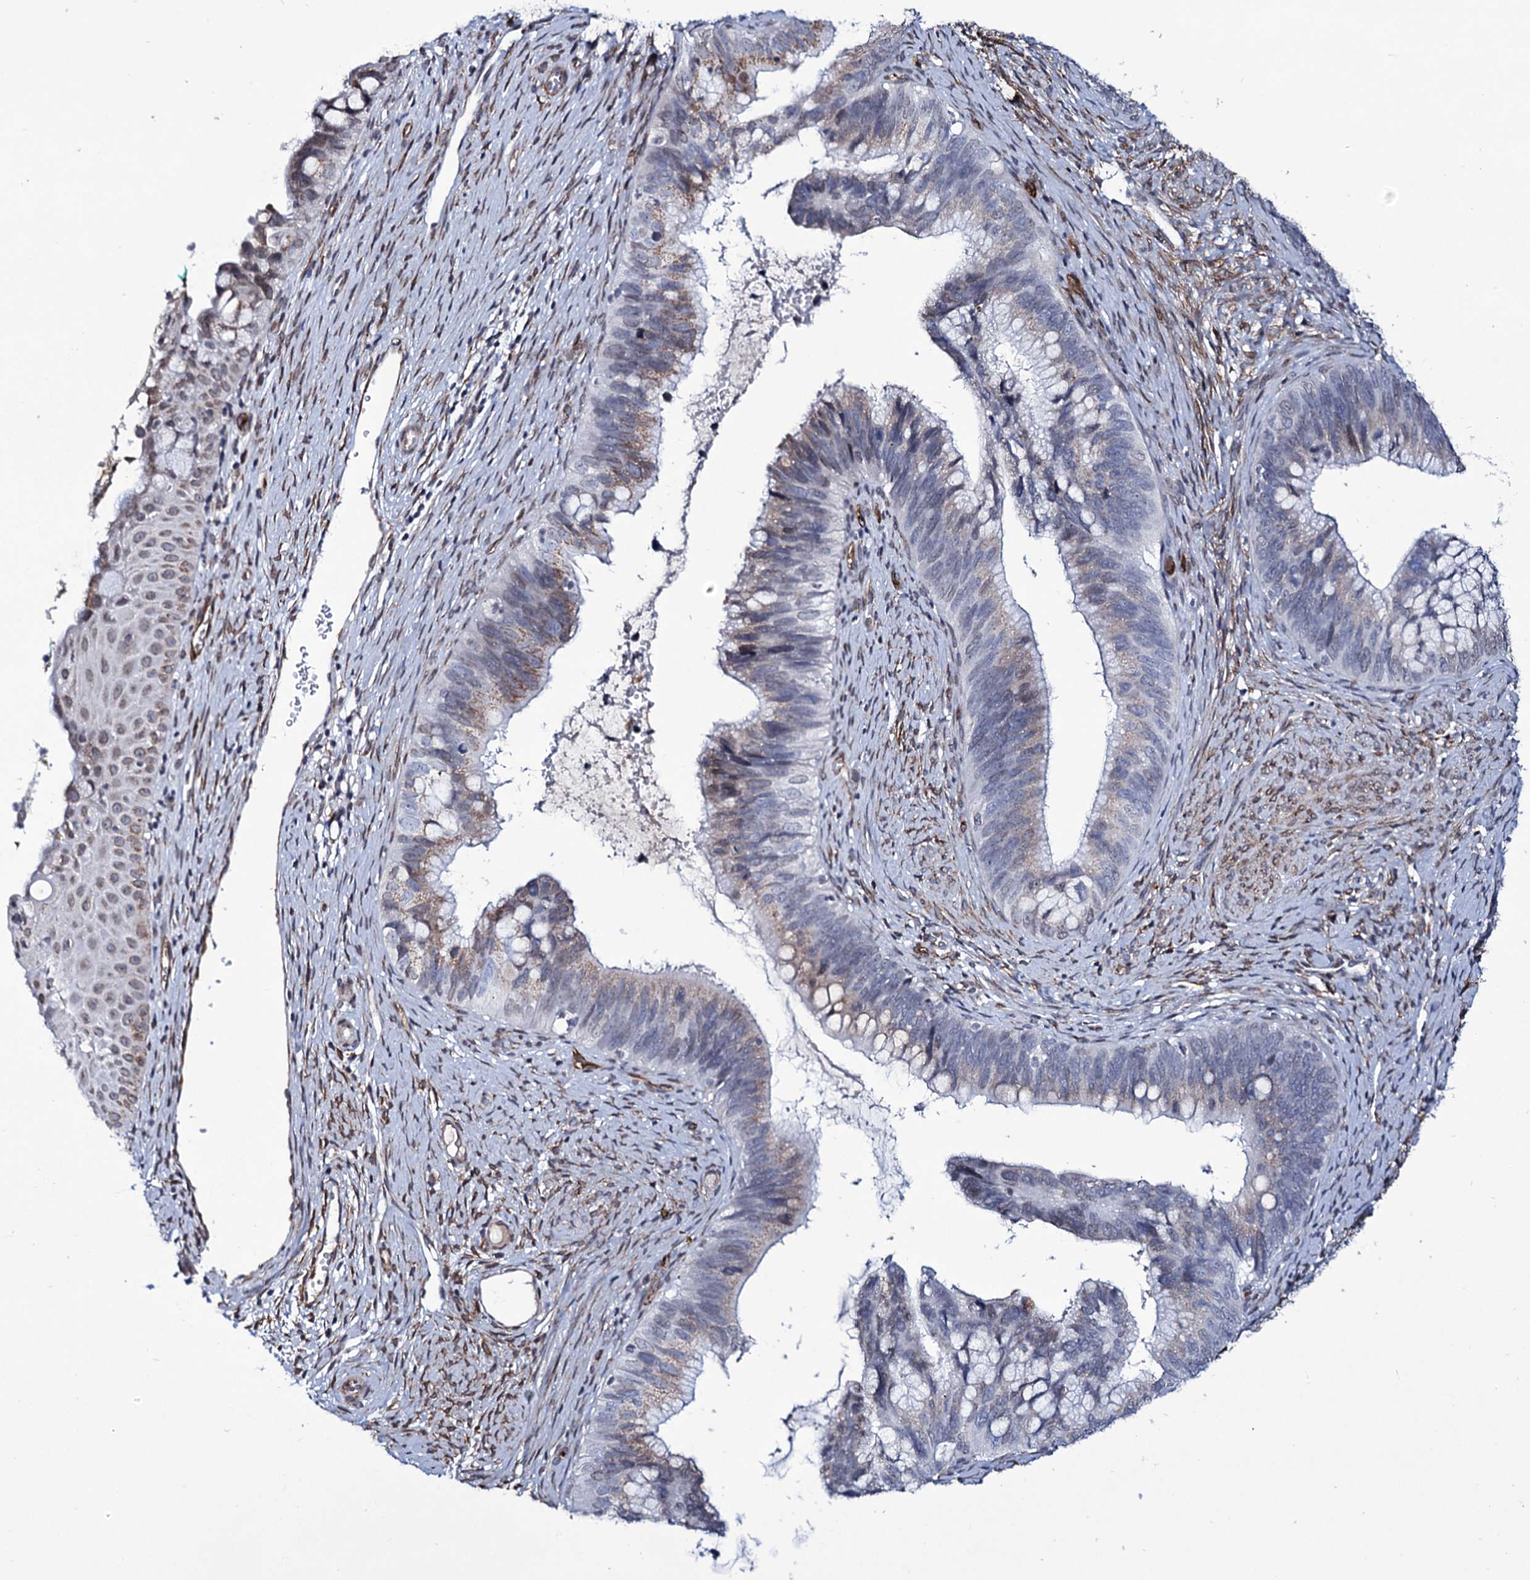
{"staining": {"intensity": "moderate", "quantity": "<25%", "location": "cytoplasmic/membranous"}, "tissue": "cervical cancer", "cell_type": "Tumor cells", "image_type": "cancer", "snomed": [{"axis": "morphology", "description": "Adenocarcinoma, NOS"}, {"axis": "topography", "description": "Cervix"}], "caption": "Brown immunohistochemical staining in human cervical cancer shows moderate cytoplasmic/membranous expression in about <25% of tumor cells.", "gene": "ZC3H12C", "patient": {"sex": "female", "age": 42}}